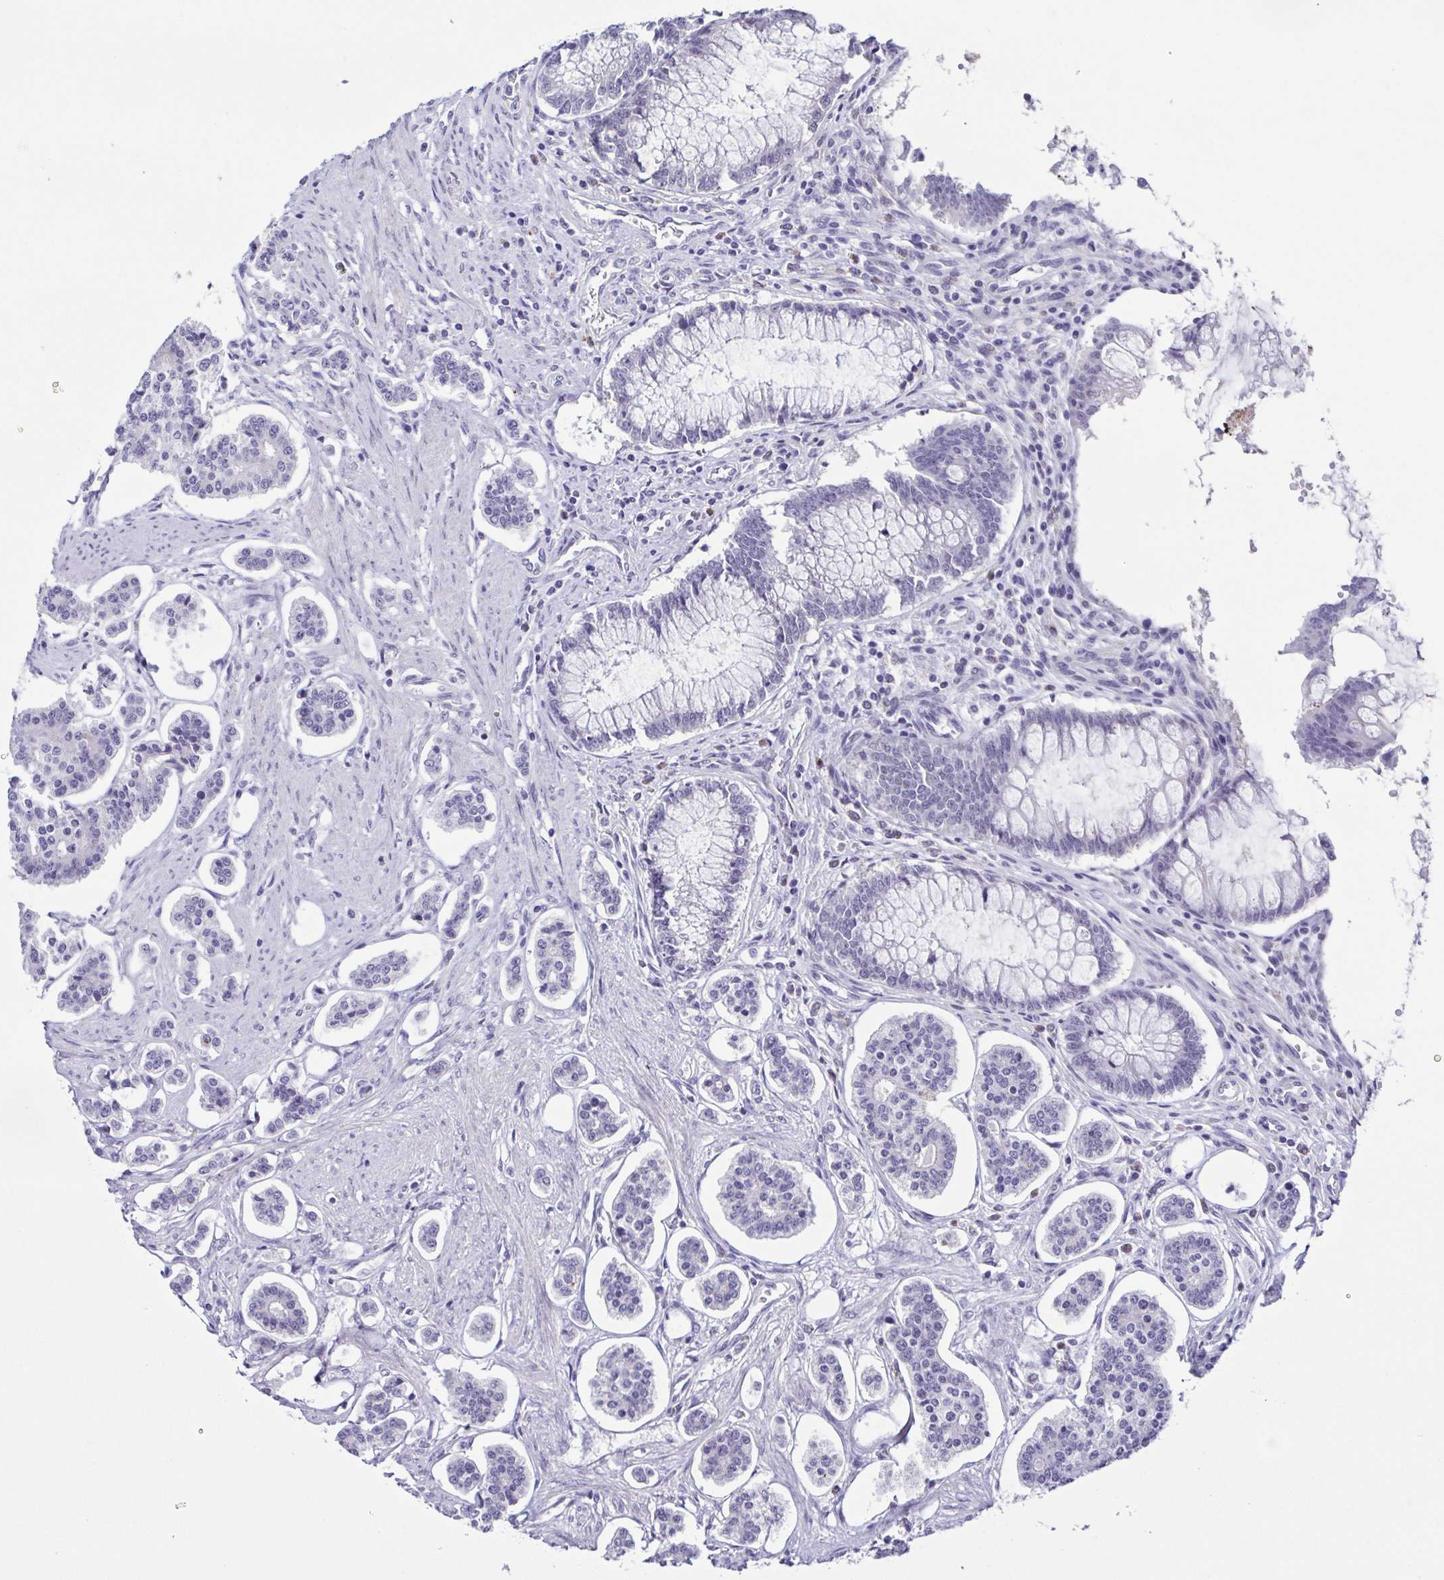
{"staining": {"intensity": "negative", "quantity": "none", "location": "none"}, "tissue": "carcinoid", "cell_type": "Tumor cells", "image_type": "cancer", "snomed": [{"axis": "morphology", "description": "Carcinoid, malignant, NOS"}, {"axis": "topography", "description": "Small intestine"}], "caption": "This histopathology image is of carcinoid (malignant) stained with IHC to label a protein in brown with the nuclei are counter-stained blue. There is no staining in tumor cells.", "gene": "TERT", "patient": {"sex": "female", "age": 65}}